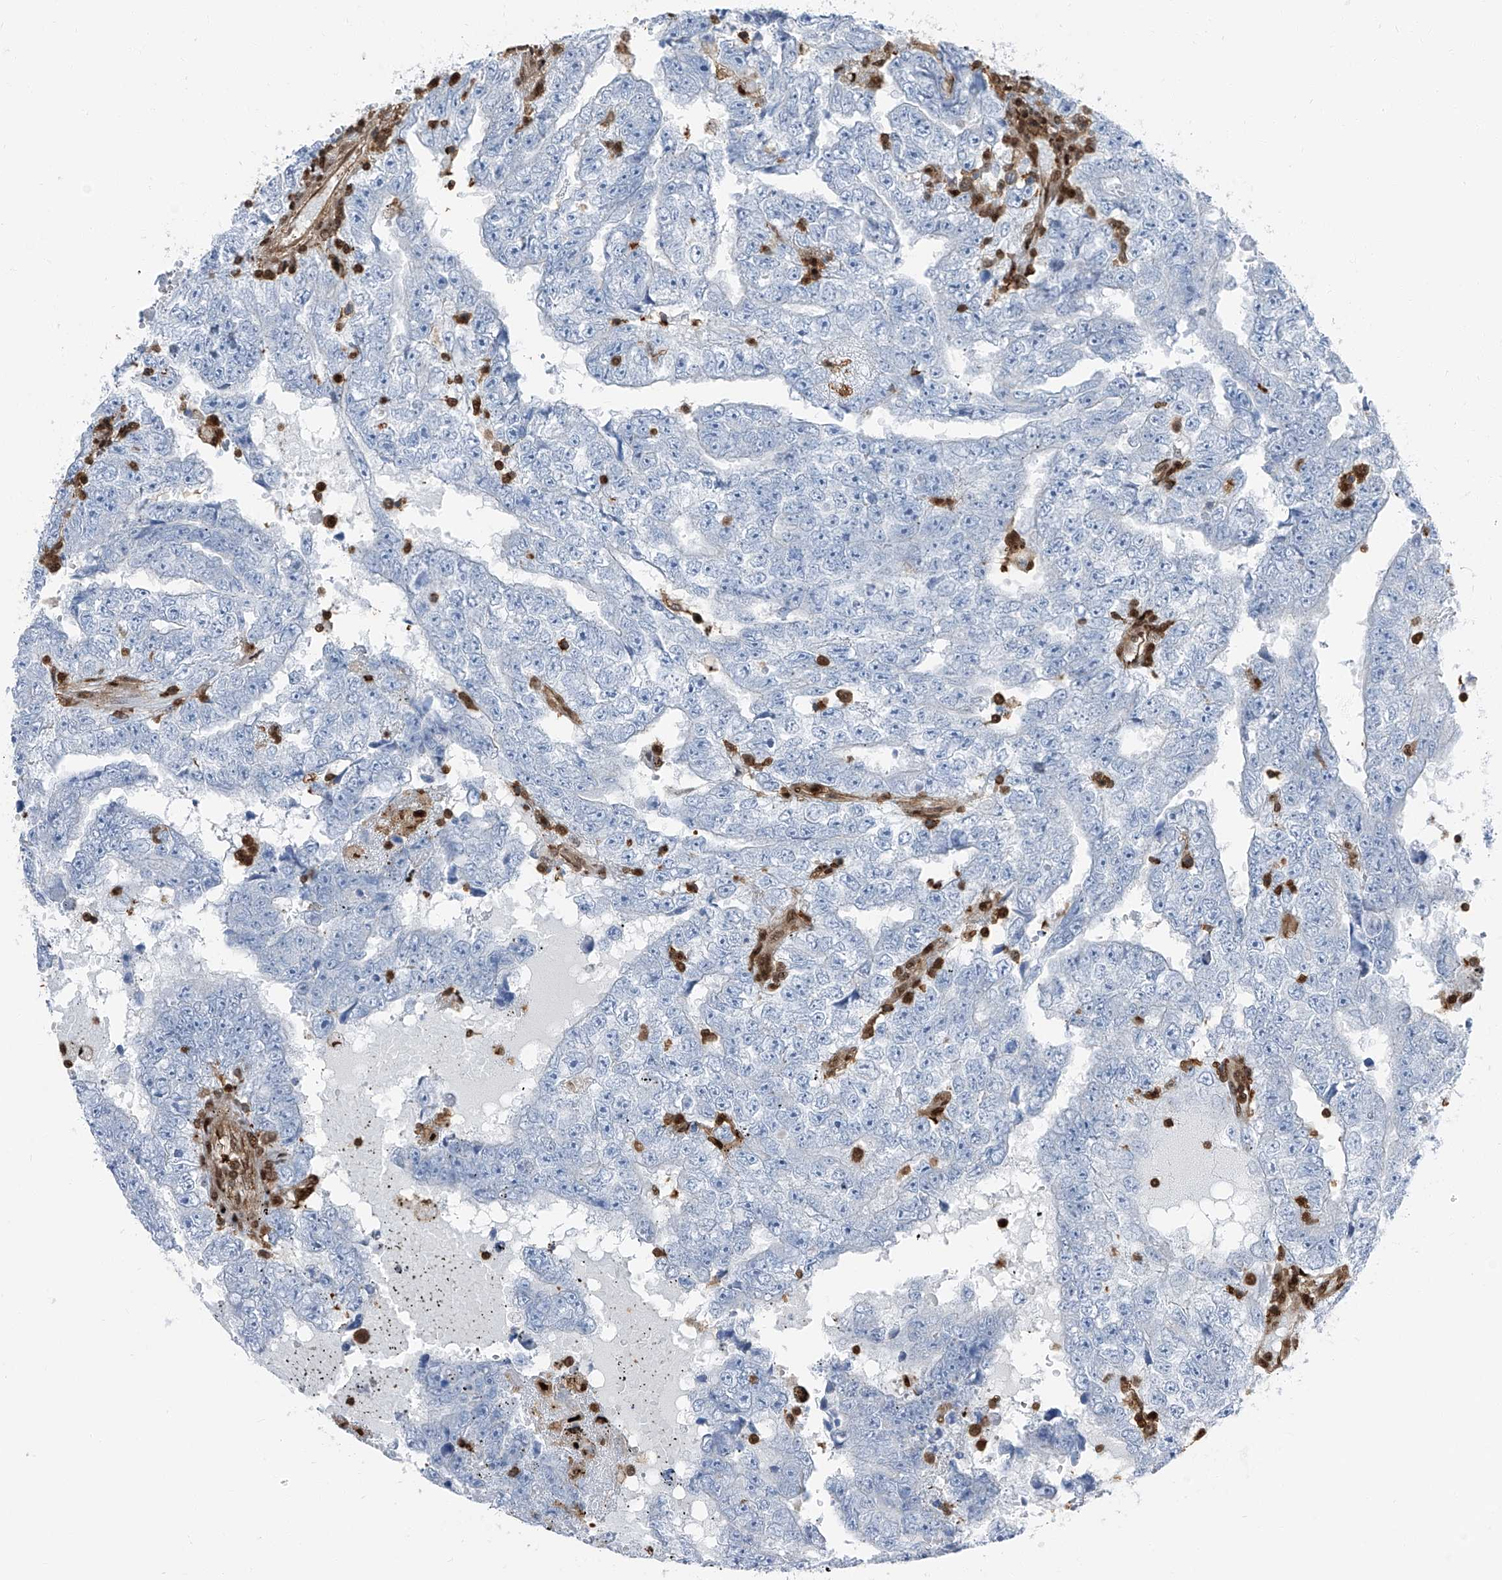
{"staining": {"intensity": "negative", "quantity": "none", "location": "none"}, "tissue": "testis cancer", "cell_type": "Tumor cells", "image_type": "cancer", "snomed": [{"axis": "morphology", "description": "Carcinoma, Embryonal, NOS"}, {"axis": "topography", "description": "Testis"}], "caption": "High magnification brightfield microscopy of testis cancer (embryonal carcinoma) stained with DAB (brown) and counterstained with hematoxylin (blue): tumor cells show no significant positivity.", "gene": "PSMB10", "patient": {"sex": "male", "age": 25}}